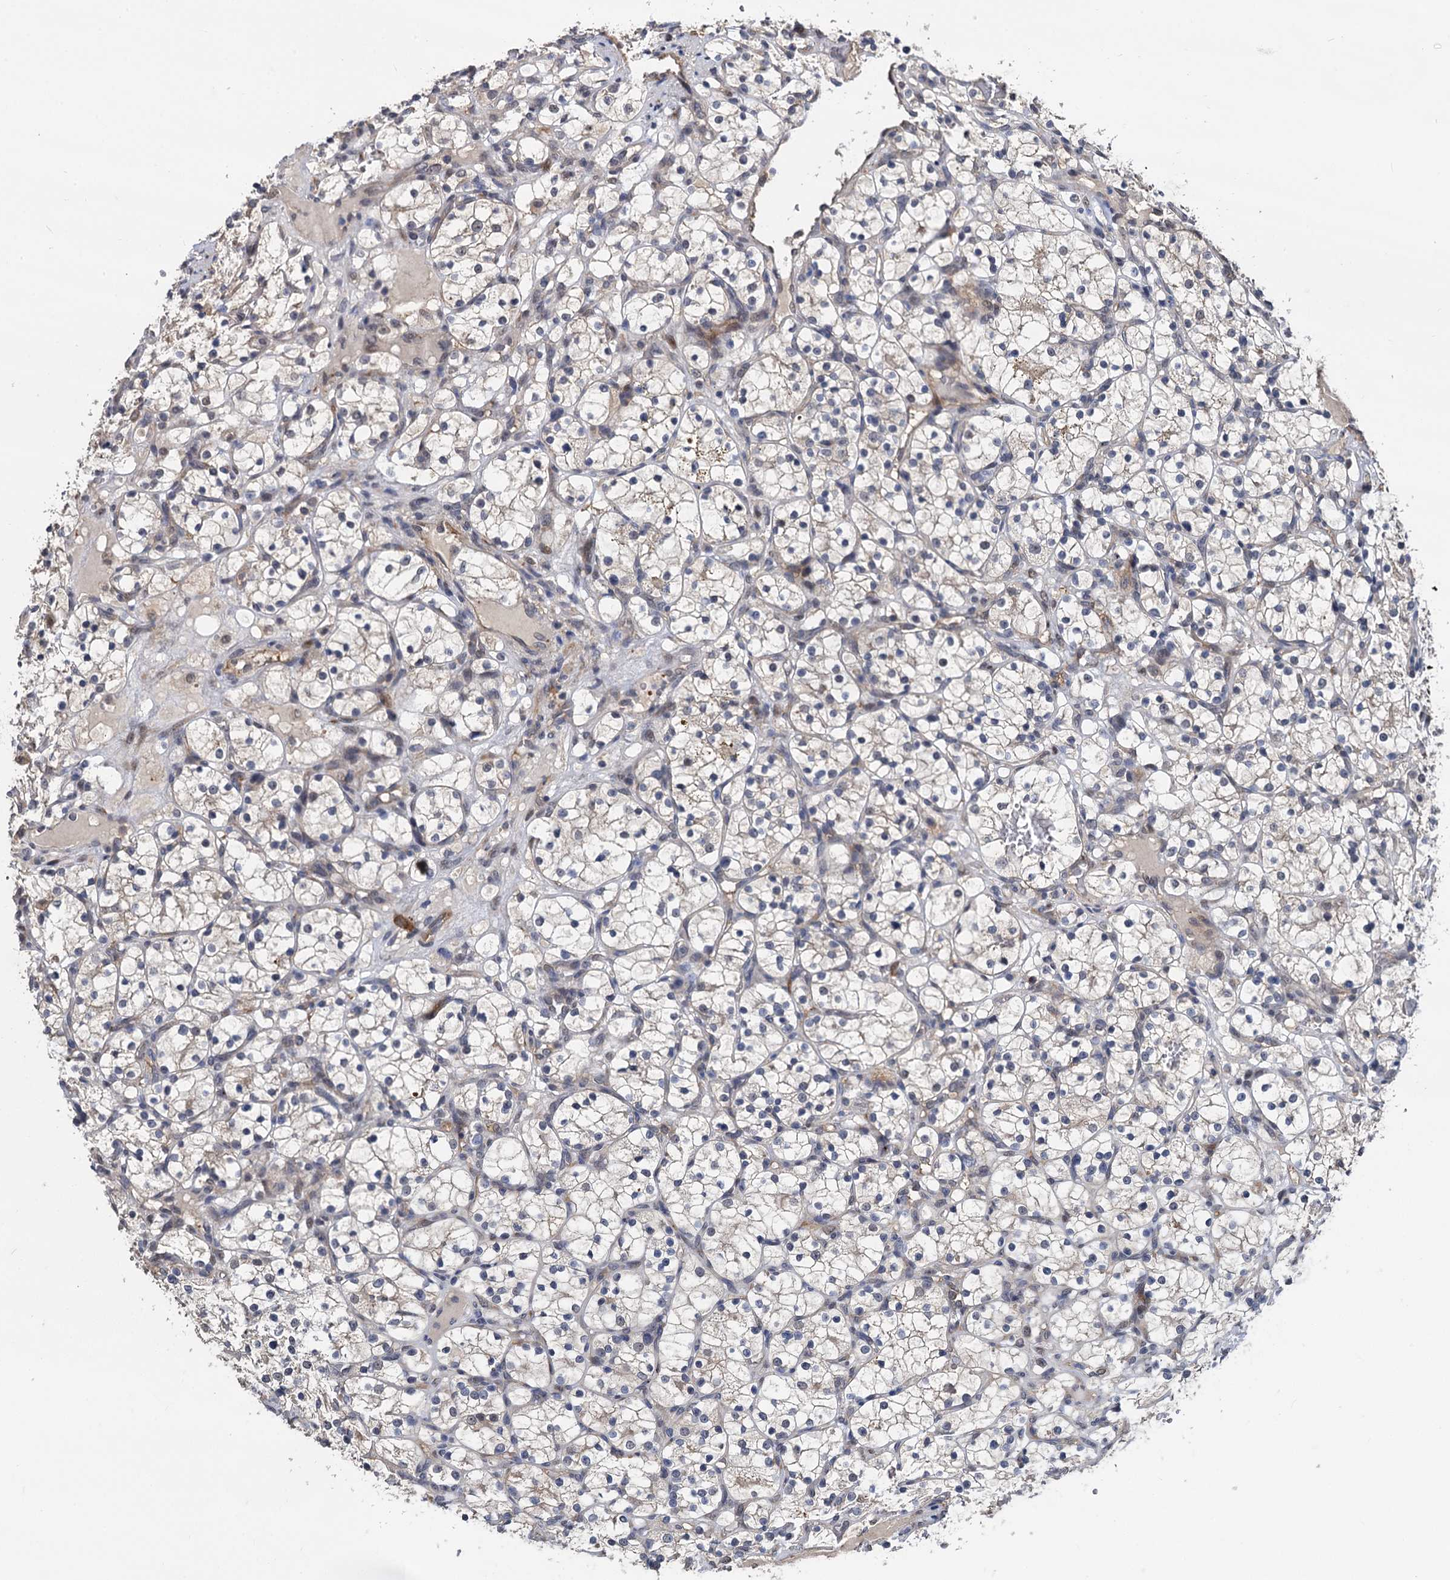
{"staining": {"intensity": "negative", "quantity": "none", "location": "none"}, "tissue": "renal cancer", "cell_type": "Tumor cells", "image_type": "cancer", "snomed": [{"axis": "morphology", "description": "Adenocarcinoma, NOS"}, {"axis": "topography", "description": "Kidney"}], "caption": "Image shows no significant protein positivity in tumor cells of adenocarcinoma (renal). The staining was performed using DAB to visualize the protein expression in brown, while the nuclei were stained in blue with hematoxylin (Magnification: 20x).", "gene": "PSMD4", "patient": {"sex": "female", "age": 69}}